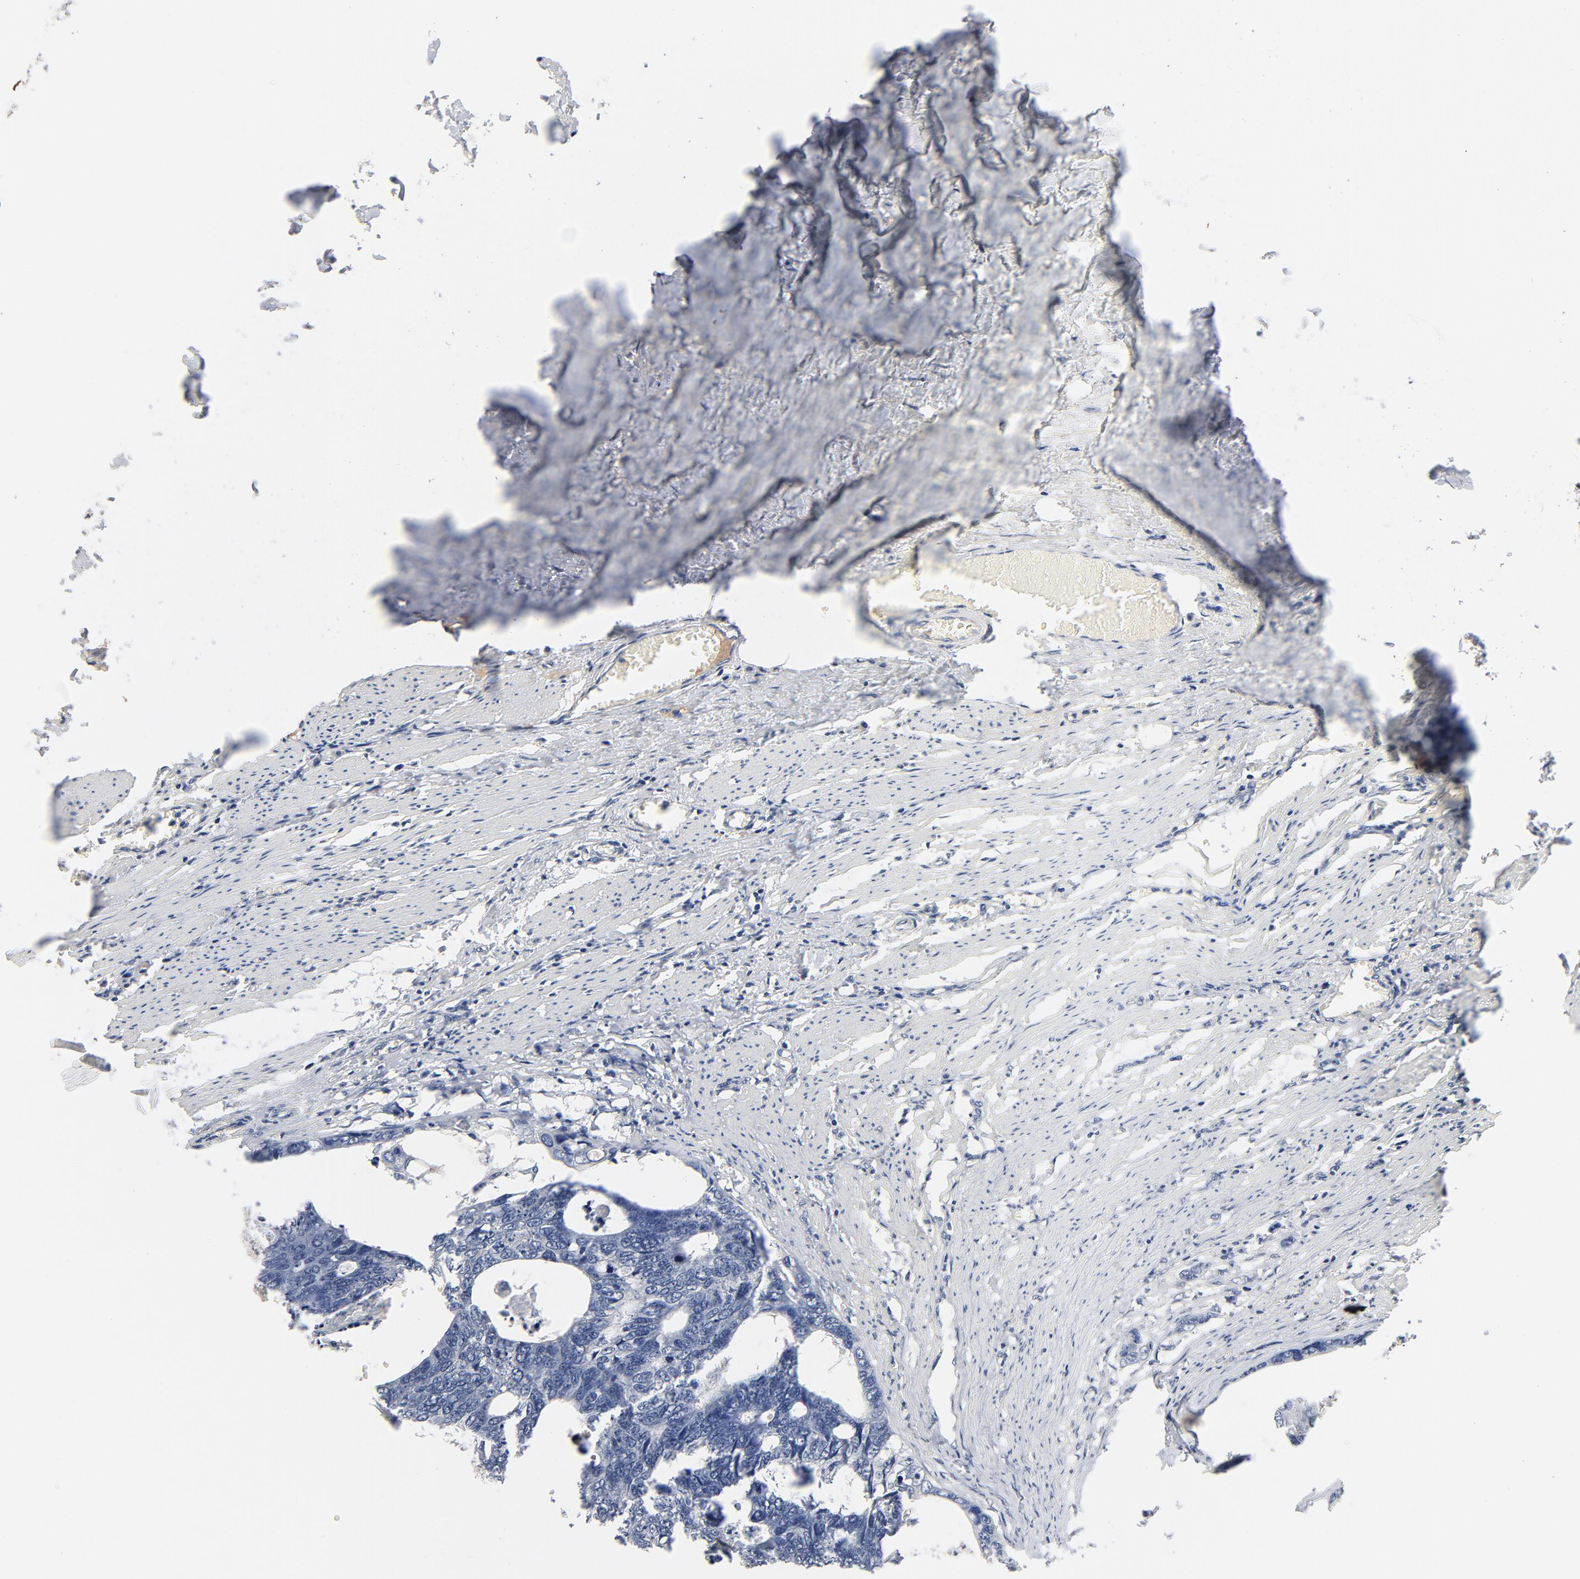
{"staining": {"intensity": "negative", "quantity": "none", "location": "none"}, "tissue": "colorectal cancer", "cell_type": "Tumor cells", "image_type": "cancer", "snomed": [{"axis": "morphology", "description": "Adenocarcinoma, NOS"}, {"axis": "topography", "description": "Colon"}], "caption": "An immunohistochemistry (IHC) image of colorectal cancer (adenocarcinoma) is shown. There is no staining in tumor cells of colorectal cancer (adenocarcinoma).", "gene": "SERPINA4", "patient": {"sex": "female", "age": 55}}